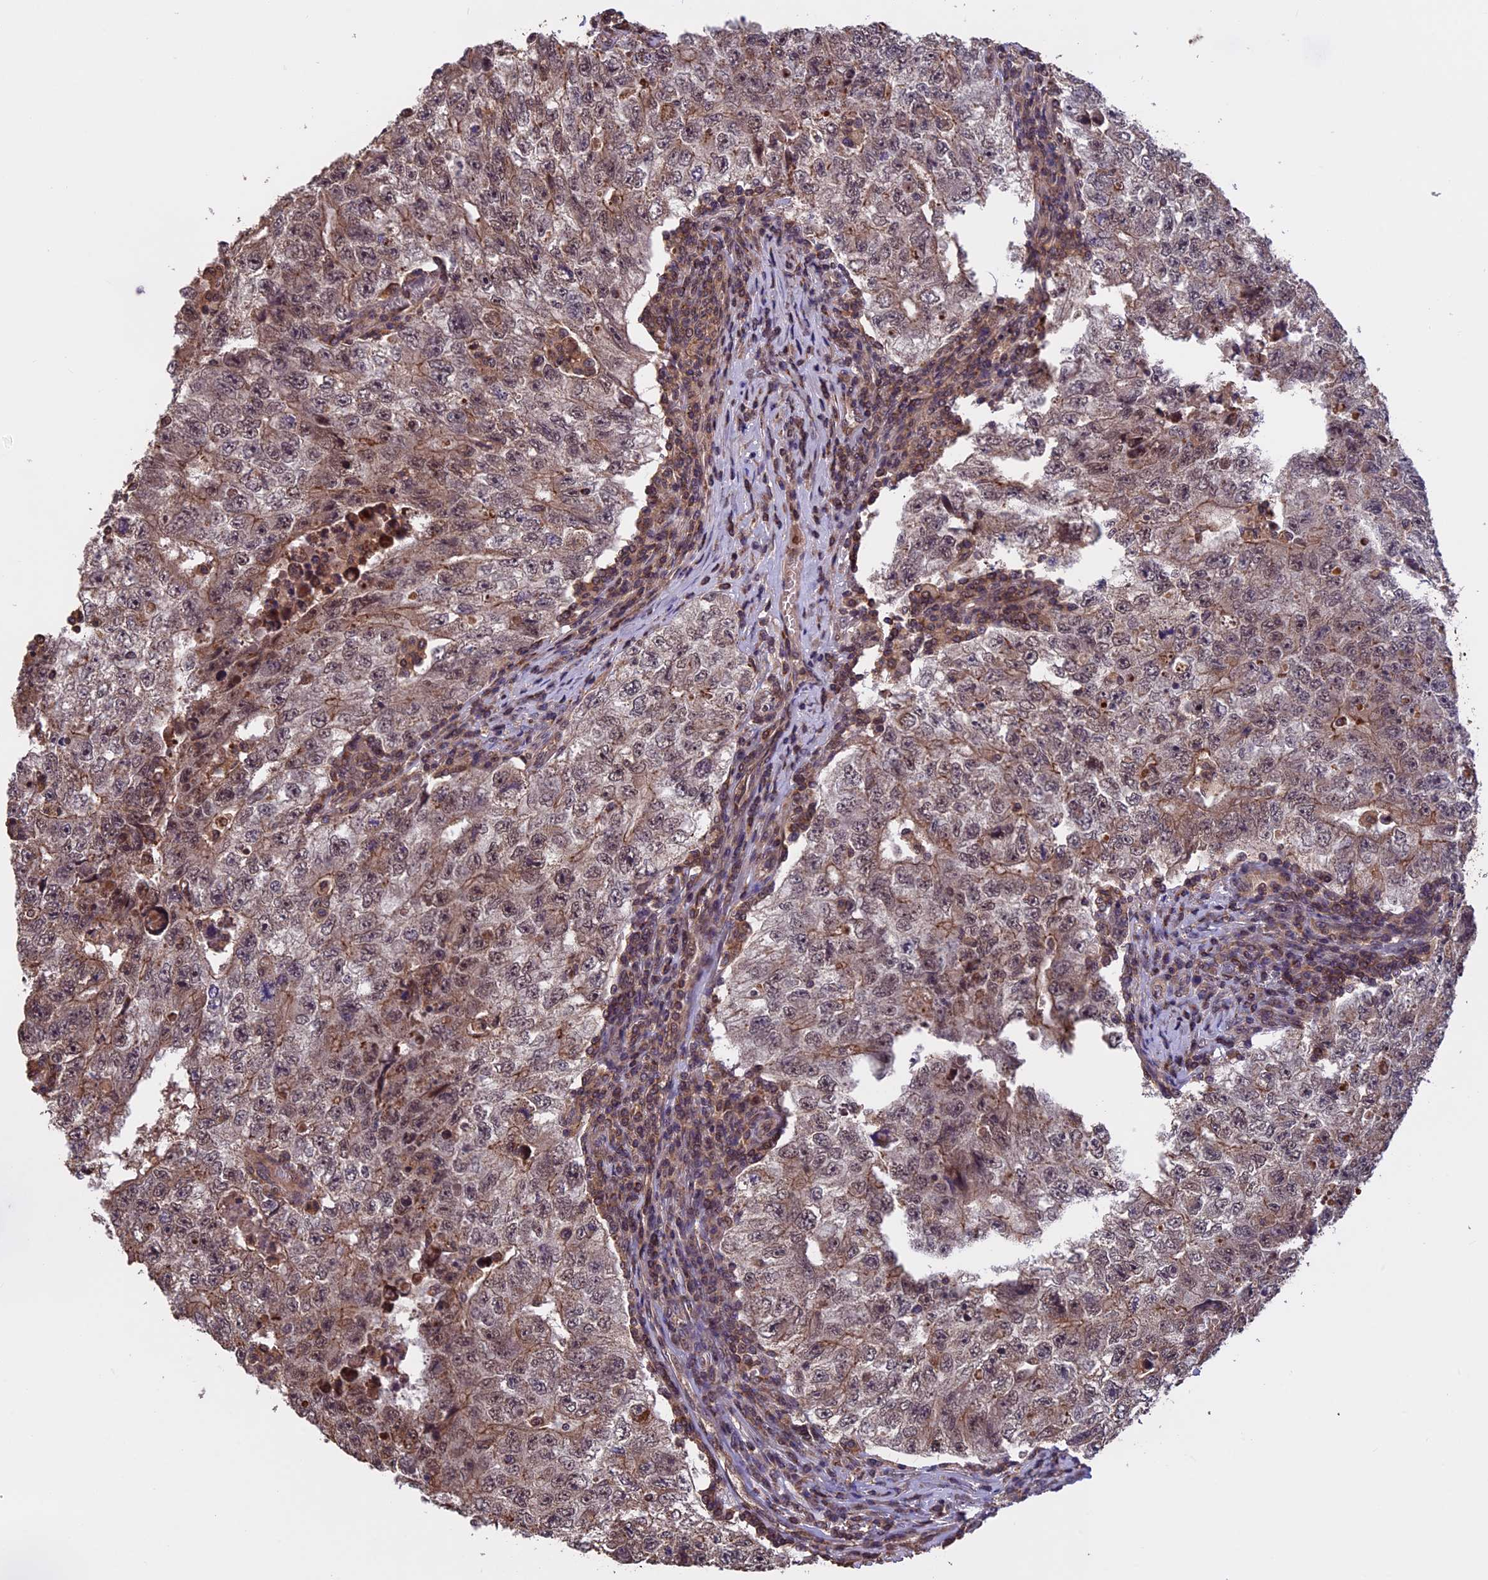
{"staining": {"intensity": "weak", "quantity": ">75%", "location": "cytoplasmic/membranous"}, "tissue": "testis cancer", "cell_type": "Tumor cells", "image_type": "cancer", "snomed": [{"axis": "morphology", "description": "Carcinoma, Embryonal, NOS"}, {"axis": "topography", "description": "Testis"}], "caption": "Testis cancer was stained to show a protein in brown. There is low levels of weak cytoplasmic/membranous staining in approximately >75% of tumor cells. (DAB (3,3'-diaminobenzidine) IHC, brown staining for protein, blue staining for nuclei).", "gene": "PKD2L2", "patient": {"sex": "male", "age": 17}}